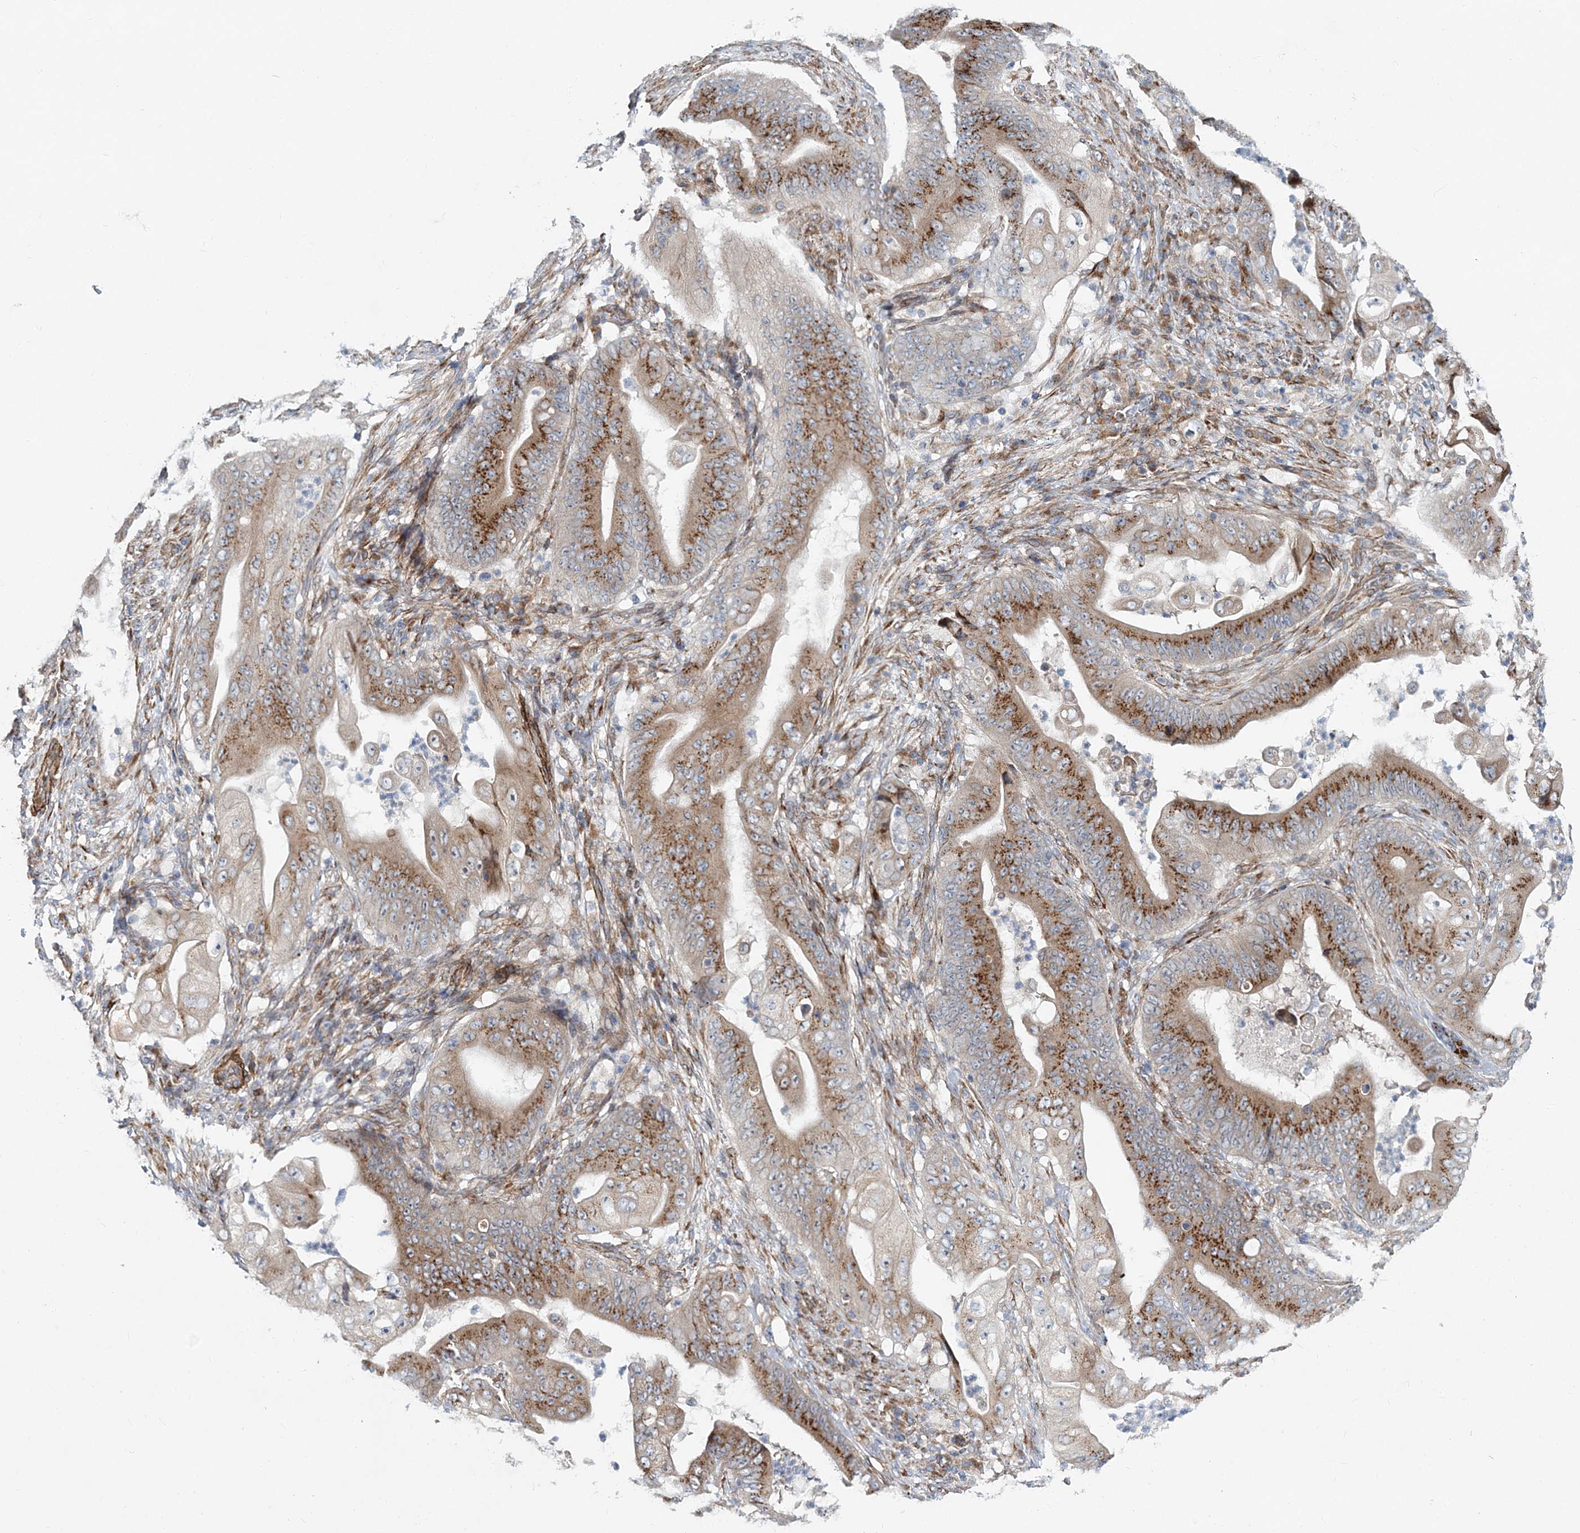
{"staining": {"intensity": "strong", "quantity": "25%-75%", "location": "cytoplasmic/membranous"}, "tissue": "stomach cancer", "cell_type": "Tumor cells", "image_type": "cancer", "snomed": [{"axis": "morphology", "description": "Adenocarcinoma, NOS"}, {"axis": "topography", "description": "Stomach"}], "caption": "Immunohistochemical staining of stomach cancer displays high levels of strong cytoplasmic/membranous protein positivity in approximately 25%-75% of tumor cells.", "gene": "NBAS", "patient": {"sex": "female", "age": 73}}